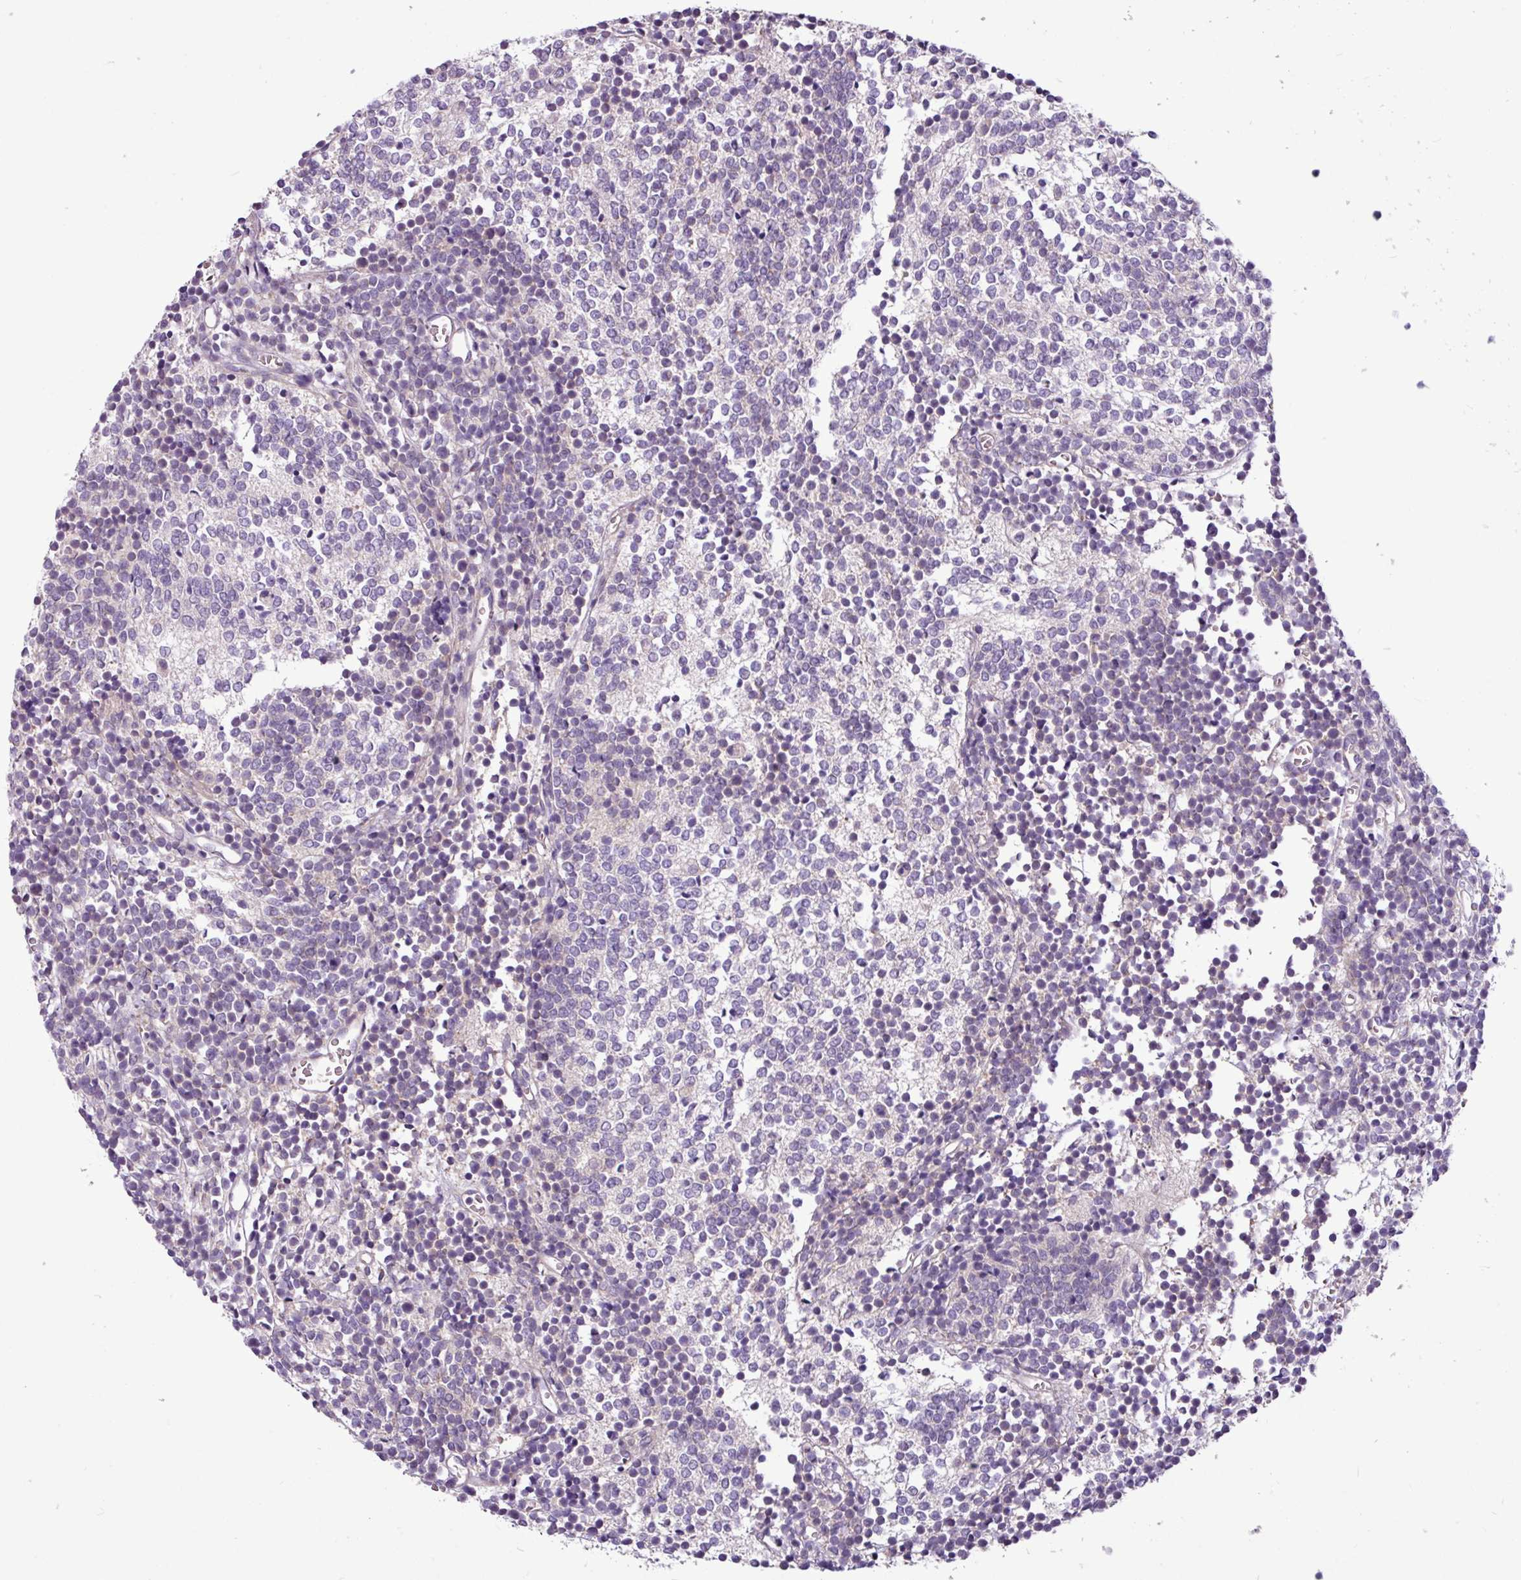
{"staining": {"intensity": "negative", "quantity": "none", "location": "none"}, "tissue": "glioma", "cell_type": "Tumor cells", "image_type": "cancer", "snomed": [{"axis": "morphology", "description": "Glioma, malignant, Low grade"}, {"axis": "topography", "description": "Brain"}], "caption": "Immunohistochemical staining of malignant low-grade glioma reveals no significant expression in tumor cells.", "gene": "MROH2A", "patient": {"sex": "female", "age": 1}}